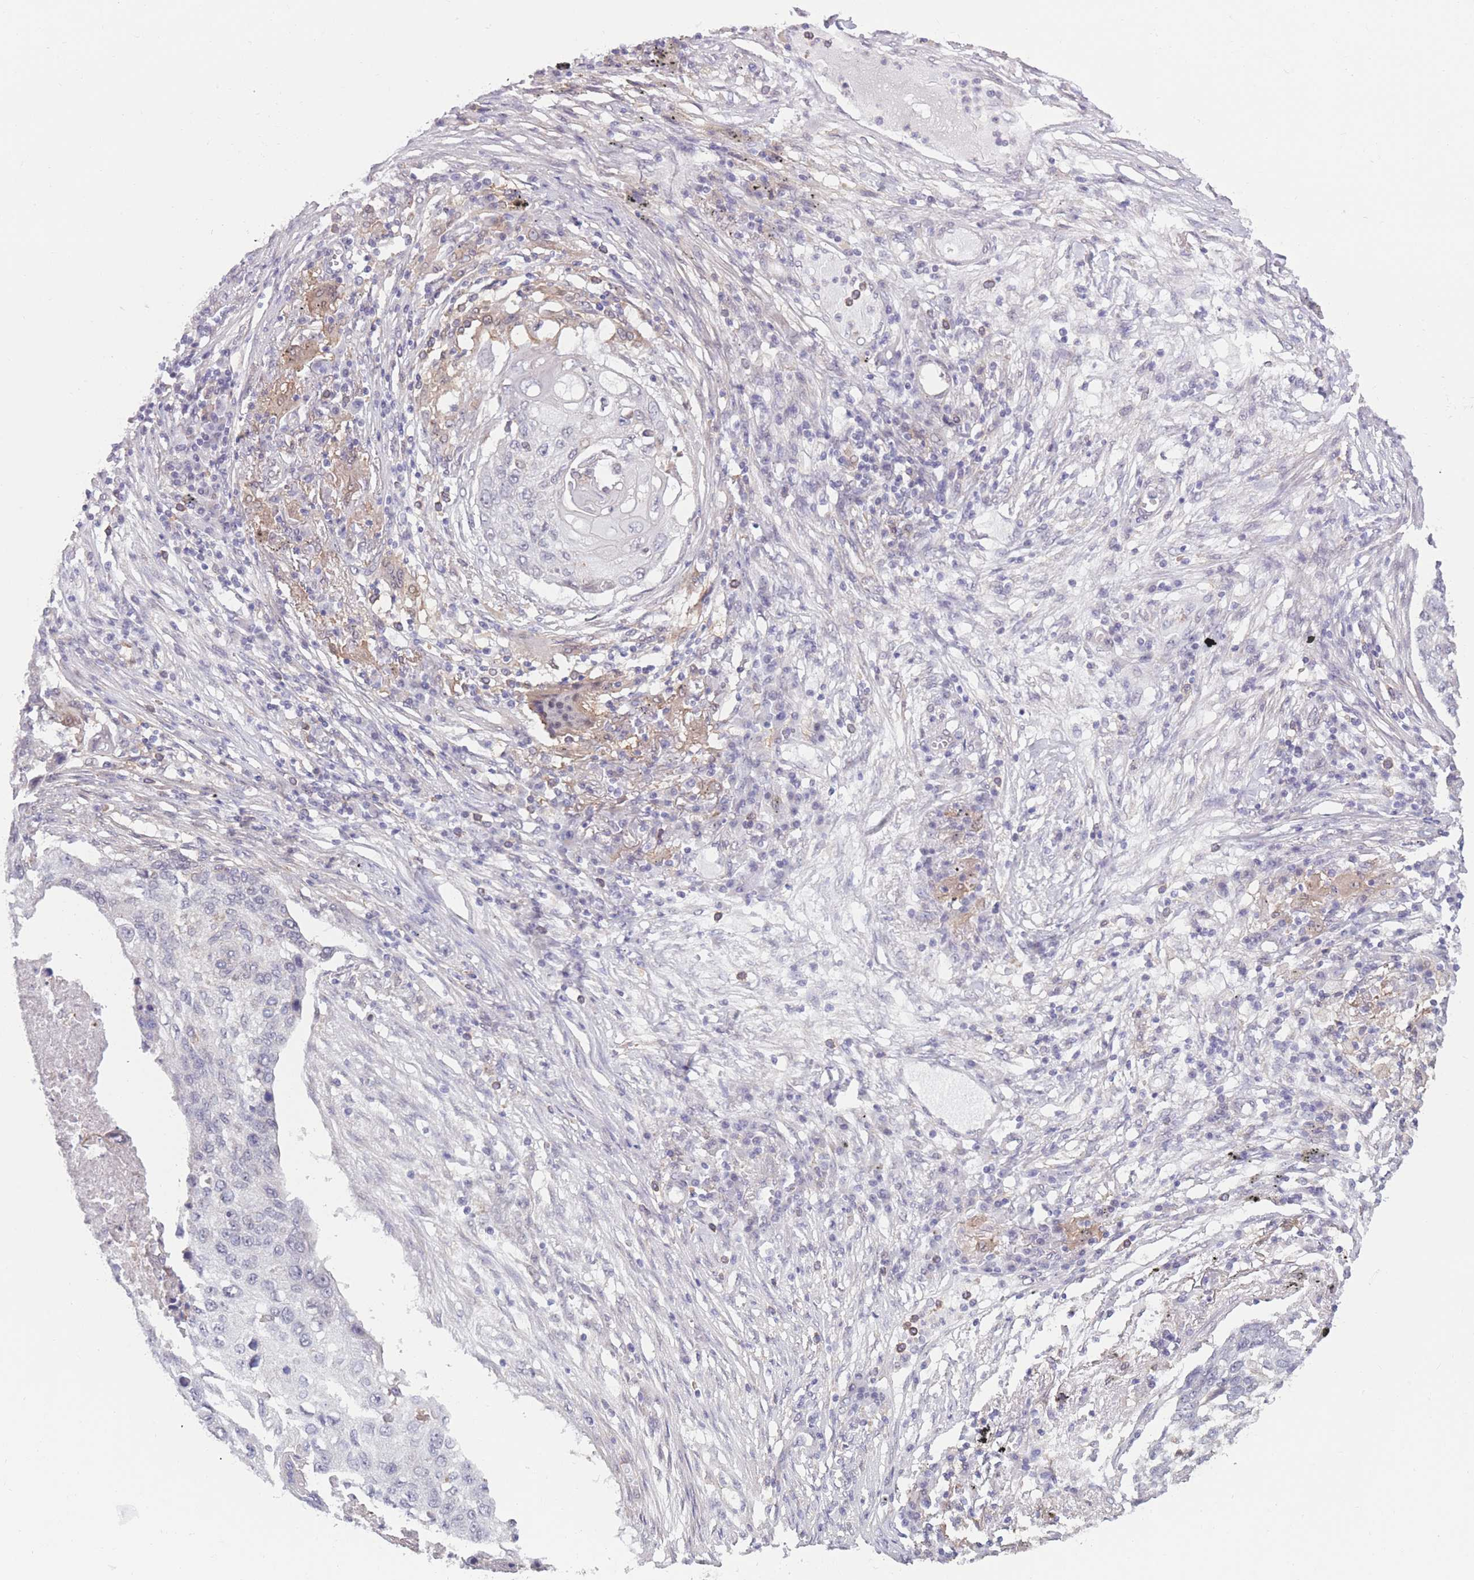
{"staining": {"intensity": "negative", "quantity": "none", "location": "none"}, "tissue": "lung cancer", "cell_type": "Tumor cells", "image_type": "cancer", "snomed": [{"axis": "morphology", "description": "Squamous cell carcinoma, NOS"}, {"axis": "topography", "description": "Lung"}], "caption": "DAB immunohistochemical staining of lung cancer reveals no significant staining in tumor cells.", "gene": "PODXL", "patient": {"sex": "female", "age": 63}}